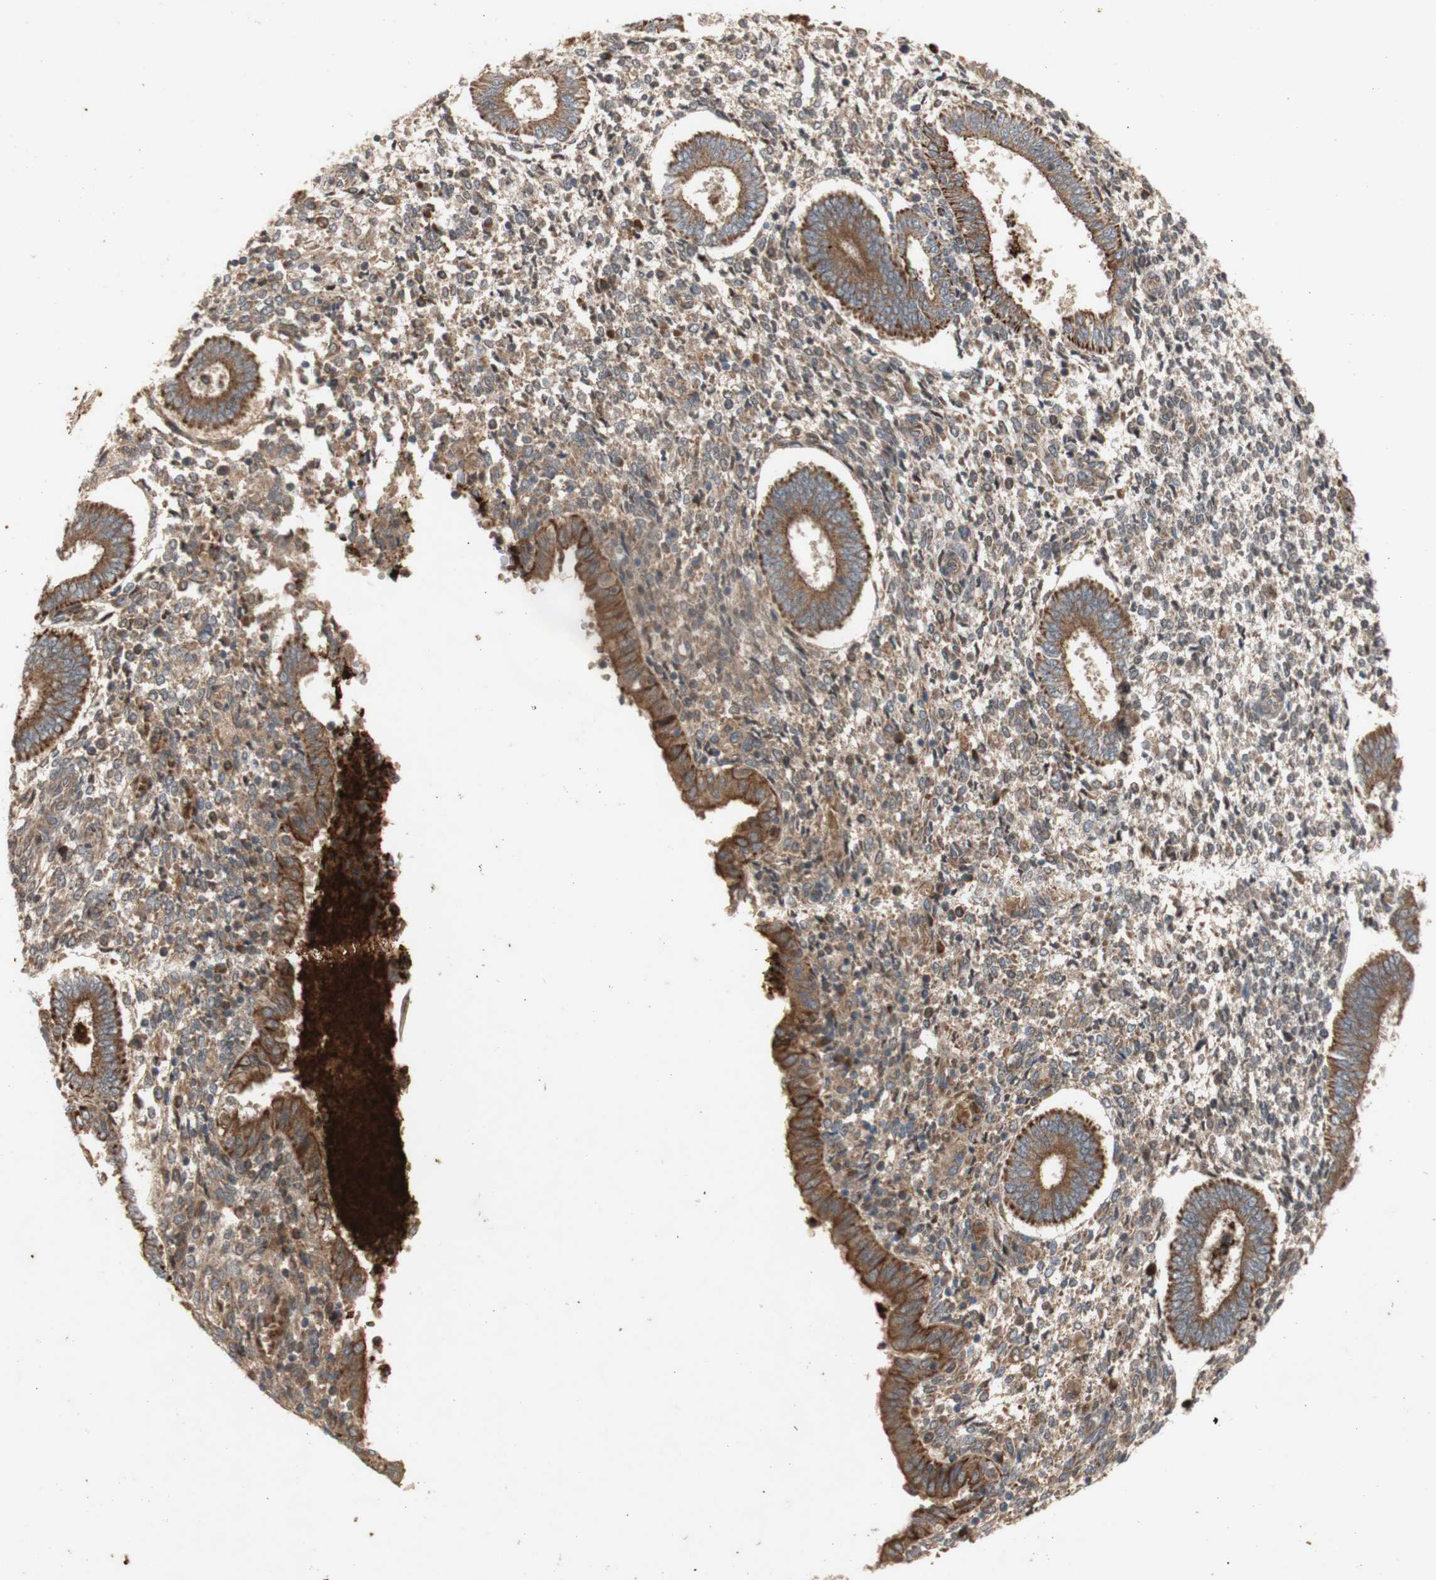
{"staining": {"intensity": "moderate", "quantity": "25%-75%", "location": "cytoplasmic/membranous"}, "tissue": "endometrium", "cell_type": "Cells in endometrial stroma", "image_type": "normal", "snomed": [{"axis": "morphology", "description": "Normal tissue, NOS"}, {"axis": "topography", "description": "Endometrium"}], "caption": "Immunohistochemical staining of benign endometrium displays medium levels of moderate cytoplasmic/membranous staining in about 25%-75% of cells in endometrial stroma. (Brightfield microscopy of DAB IHC at high magnification).", "gene": "PKN1", "patient": {"sex": "female", "age": 35}}